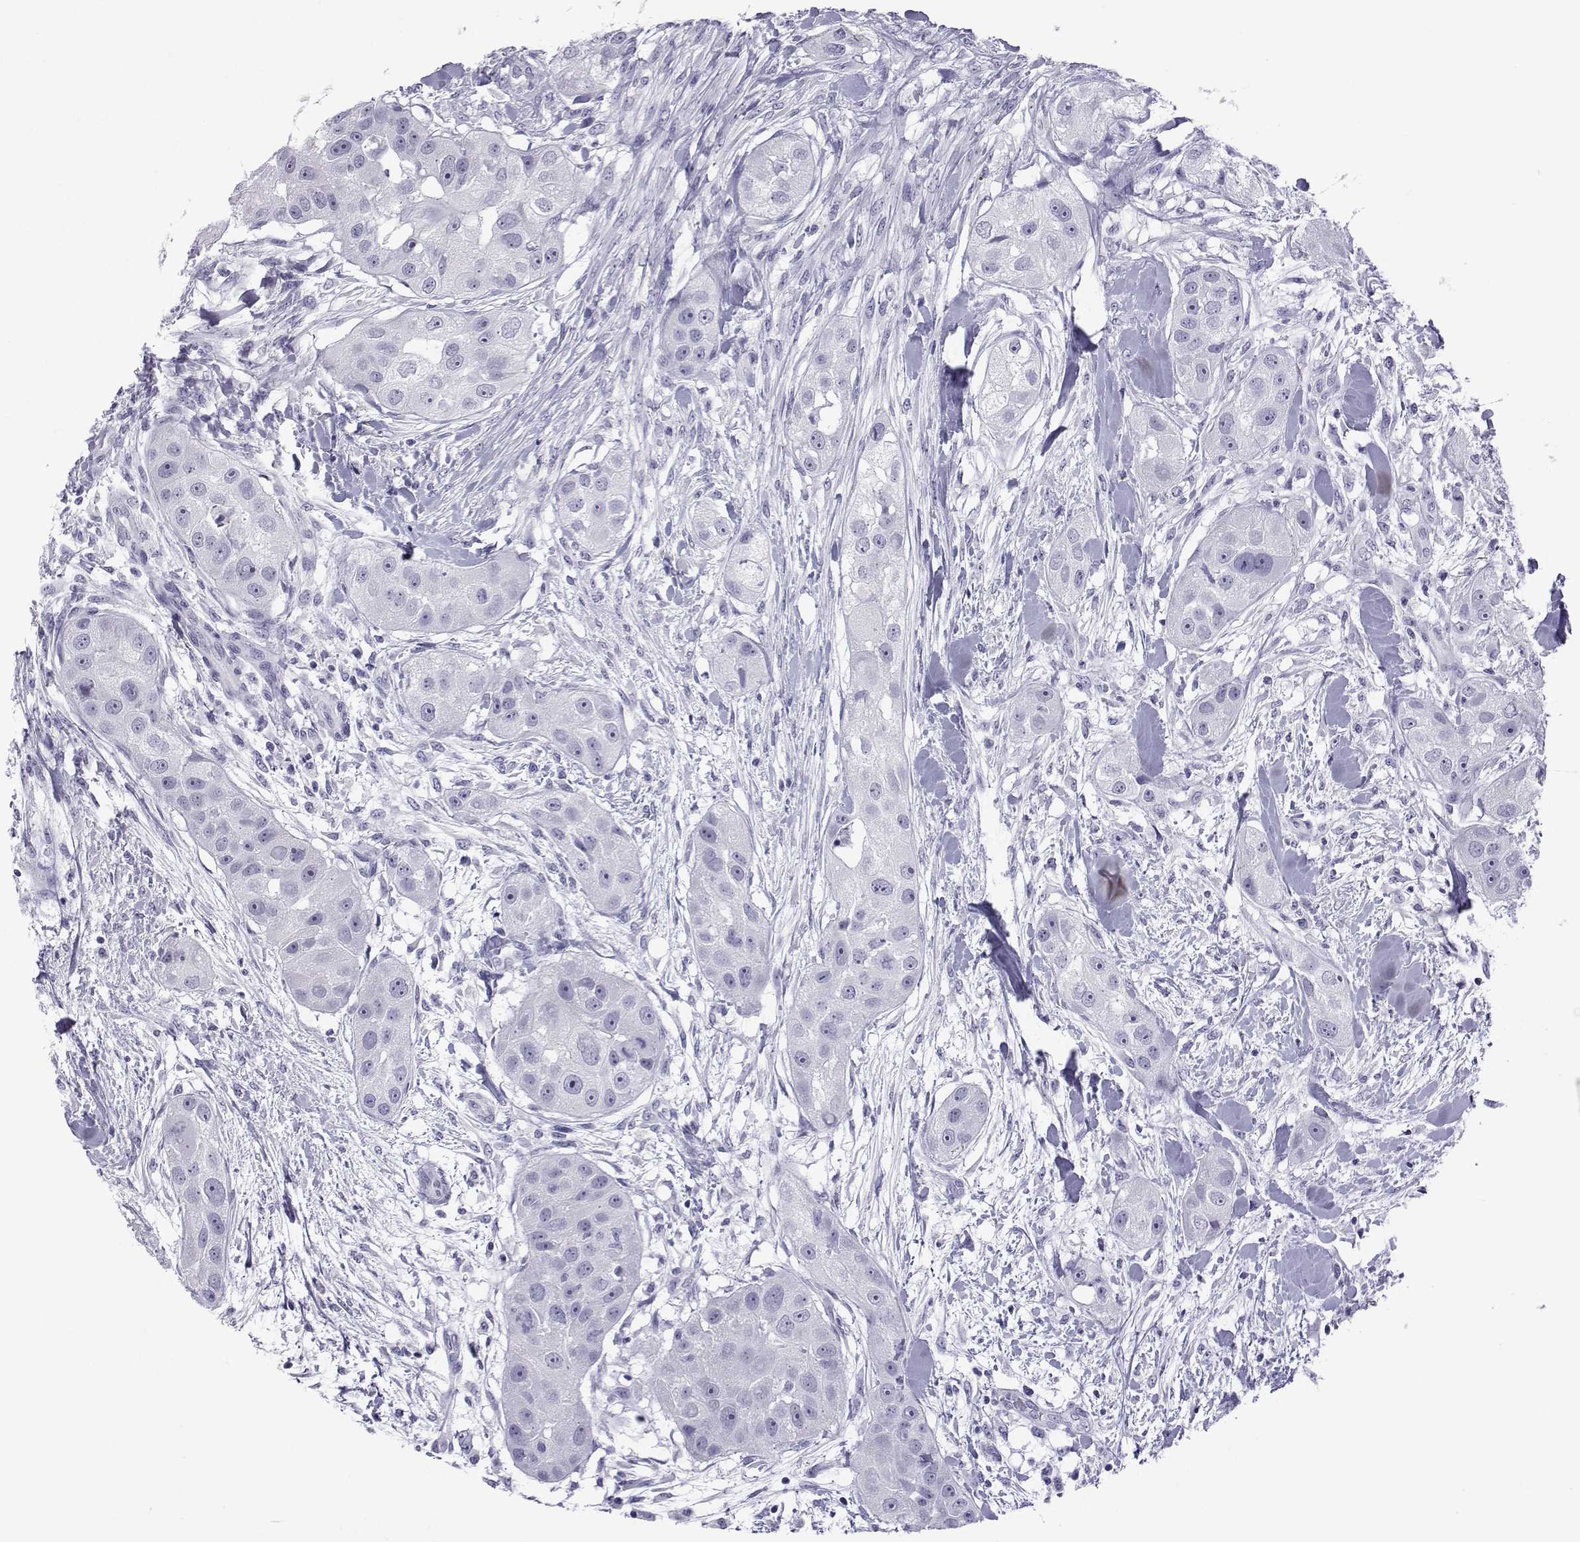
{"staining": {"intensity": "negative", "quantity": "none", "location": "none"}, "tissue": "head and neck cancer", "cell_type": "Tumor cells", "image_type": "cancer", "snomed": [{"axis": "morphology", "description": "Squamous cell carcinoma, NOS"}, {"axis": "topography", "description": "Head-Neck"}], "caption": "Tumor cells are negative for brown protein staining in head and neck squamous cell carcinoma.", "gene": "ACTL7A", "patient": {"sex": "male", "age": 51}}